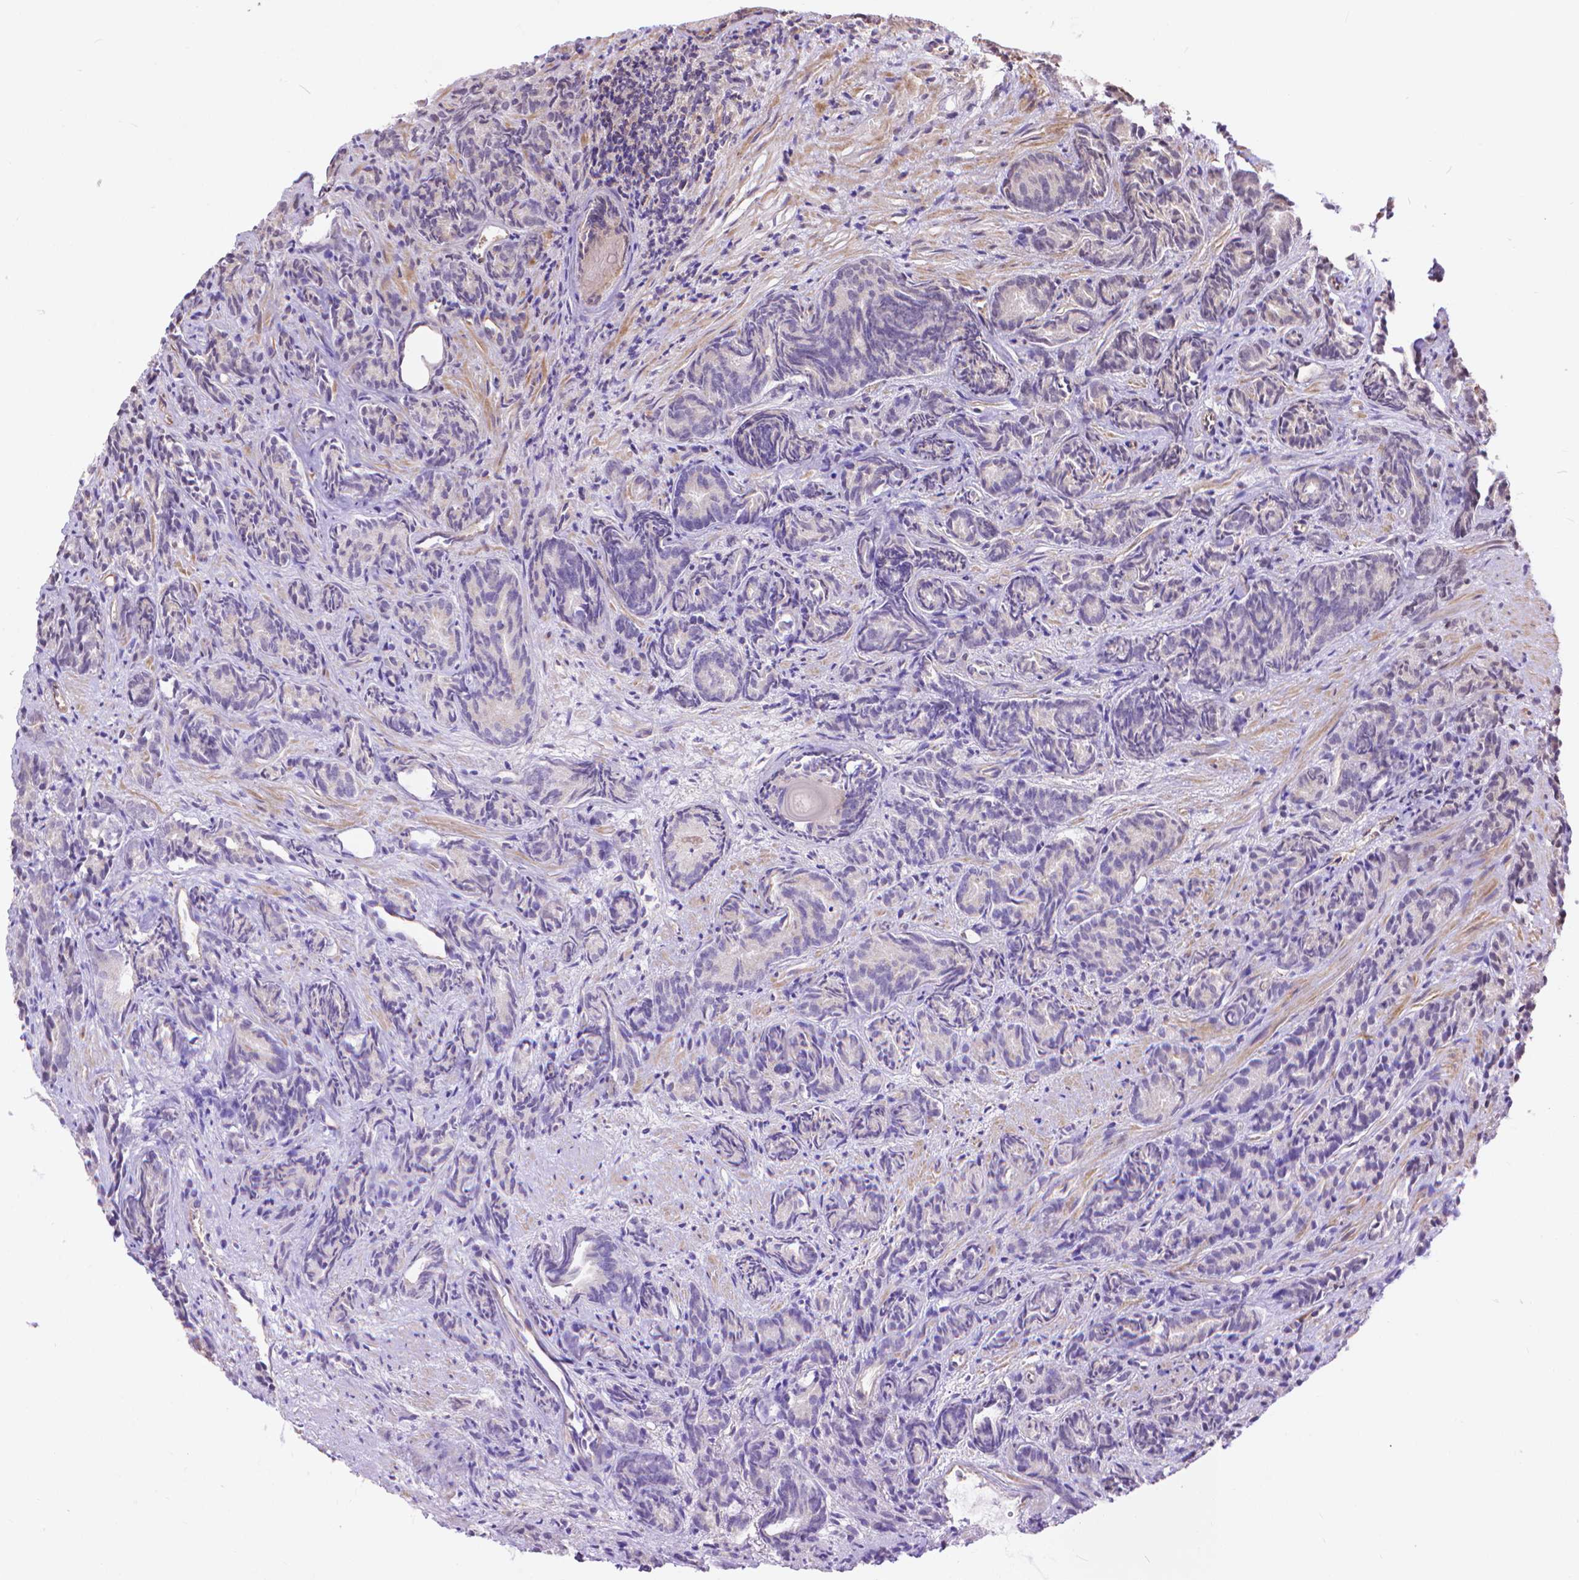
{"staining": {"intensity": "negative", "quantity": "none", "location": "none"}, "tissue": "prostate cancer", "cell_type": "Tumor cells", "image_type": "cancer", "snomed": [{"axis": "morphology", "description": "Adenocarcinoma, High grade"}, {"axis": "topography", "description": "Prostate"}], "caption": "Tumor cells show no significant protein staining in prostate cancer (adenocarcinoma (high-grade)).", "gene": "TMEM135", "patient": {"sex": "male", "age": 84}}